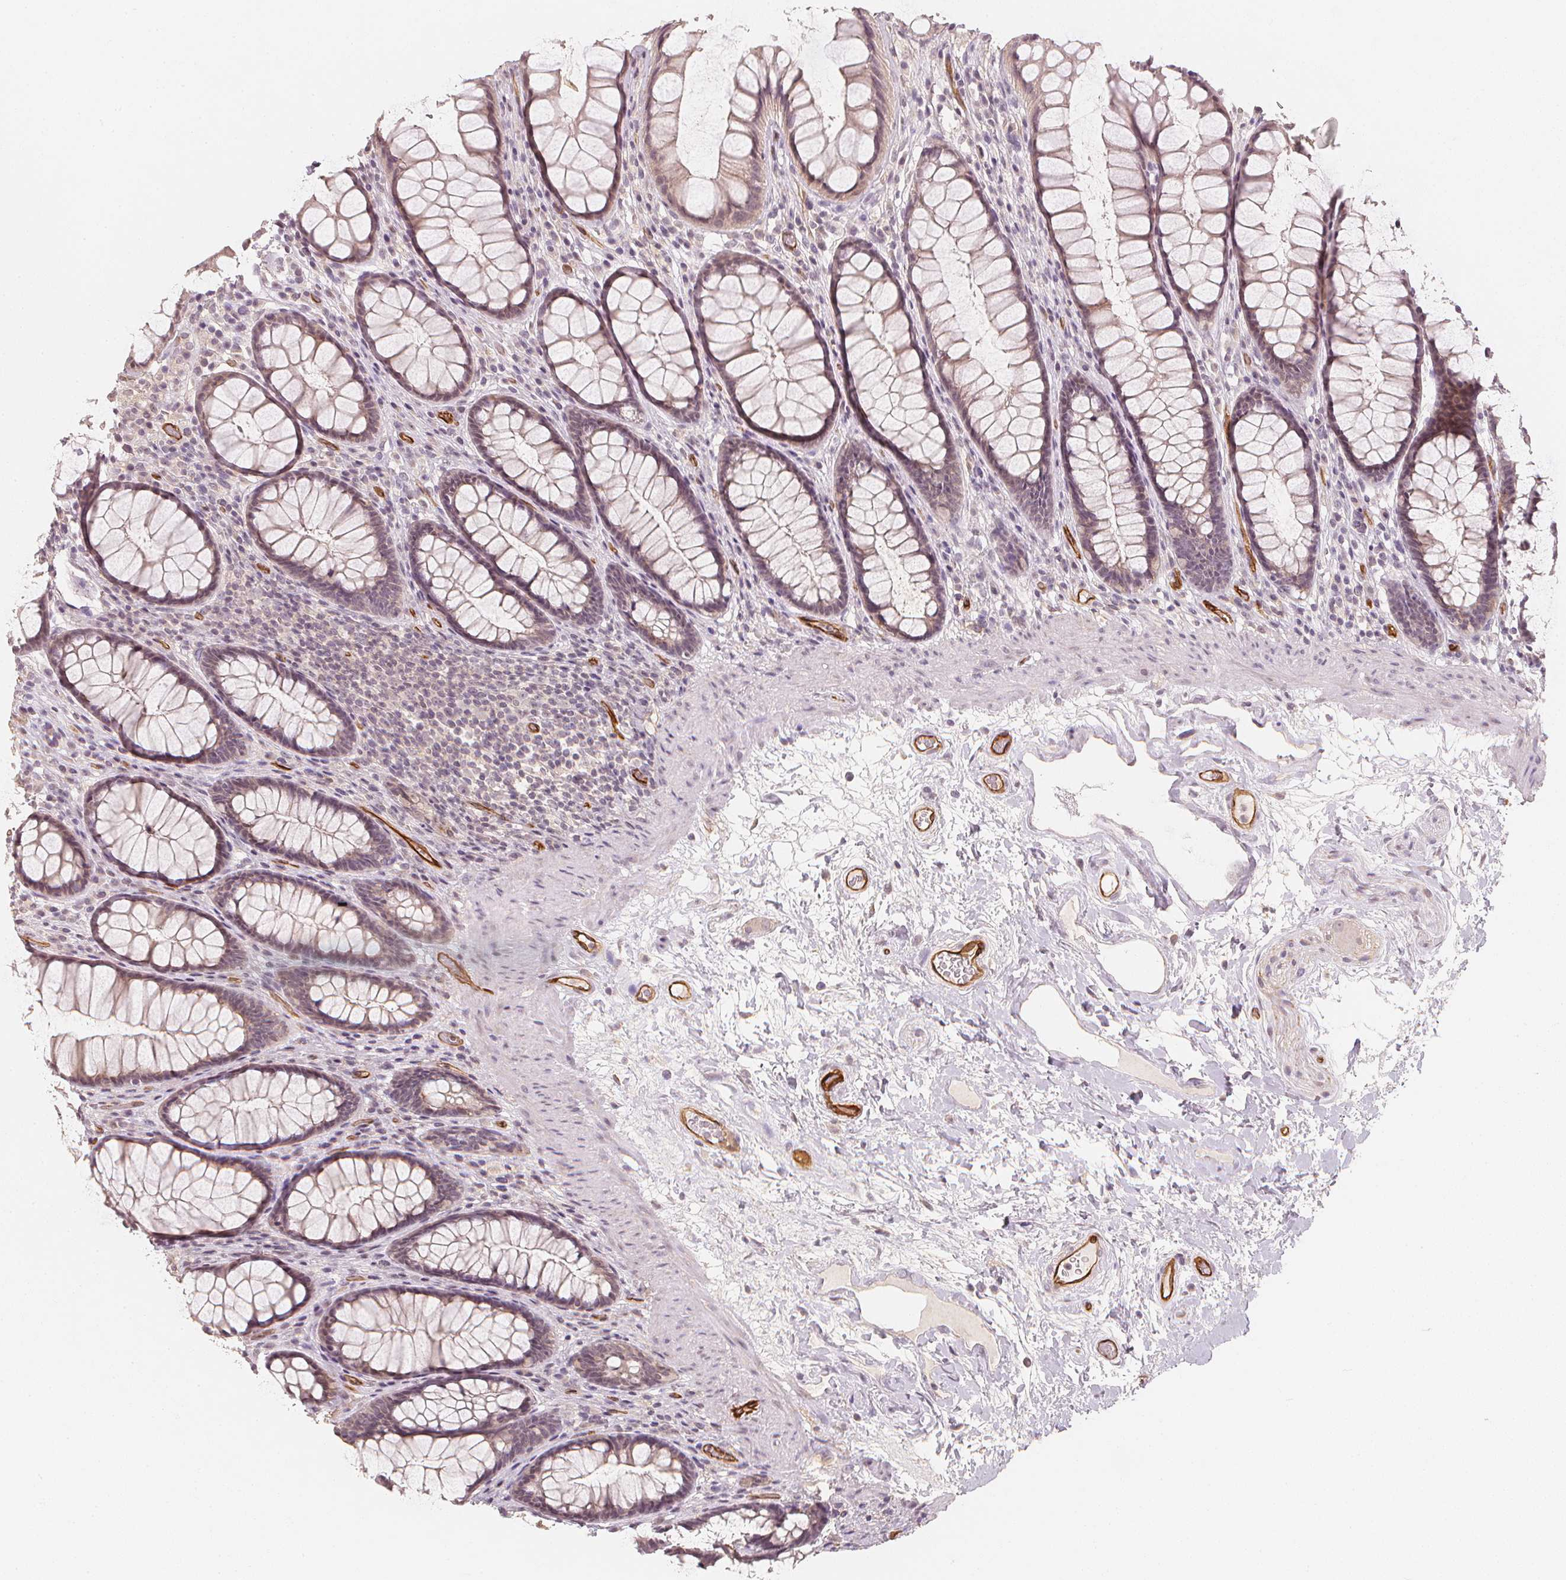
{"staining": {"intensity": "weak", "quantity": "<25%", "location": "cytoplasmic/membranous"}, "tissue": "rectum", "cell_type": "Glandular cells", "image_type": "normal", "snomed": [{"axis": "morphology", "description": "Normal tissue, NOS"}, {"axis": "topography", "description": "Rectum"}], "caption": "Glandular cells show no significant expression in normal rectum. (DAB (3,3'-diaminobenzidine) immunohistochemistry (IHC) visualized using brightfield microscopy, high magnification).", "gene": "CIB1", "patient": {"sex": "male", "age": 72}}